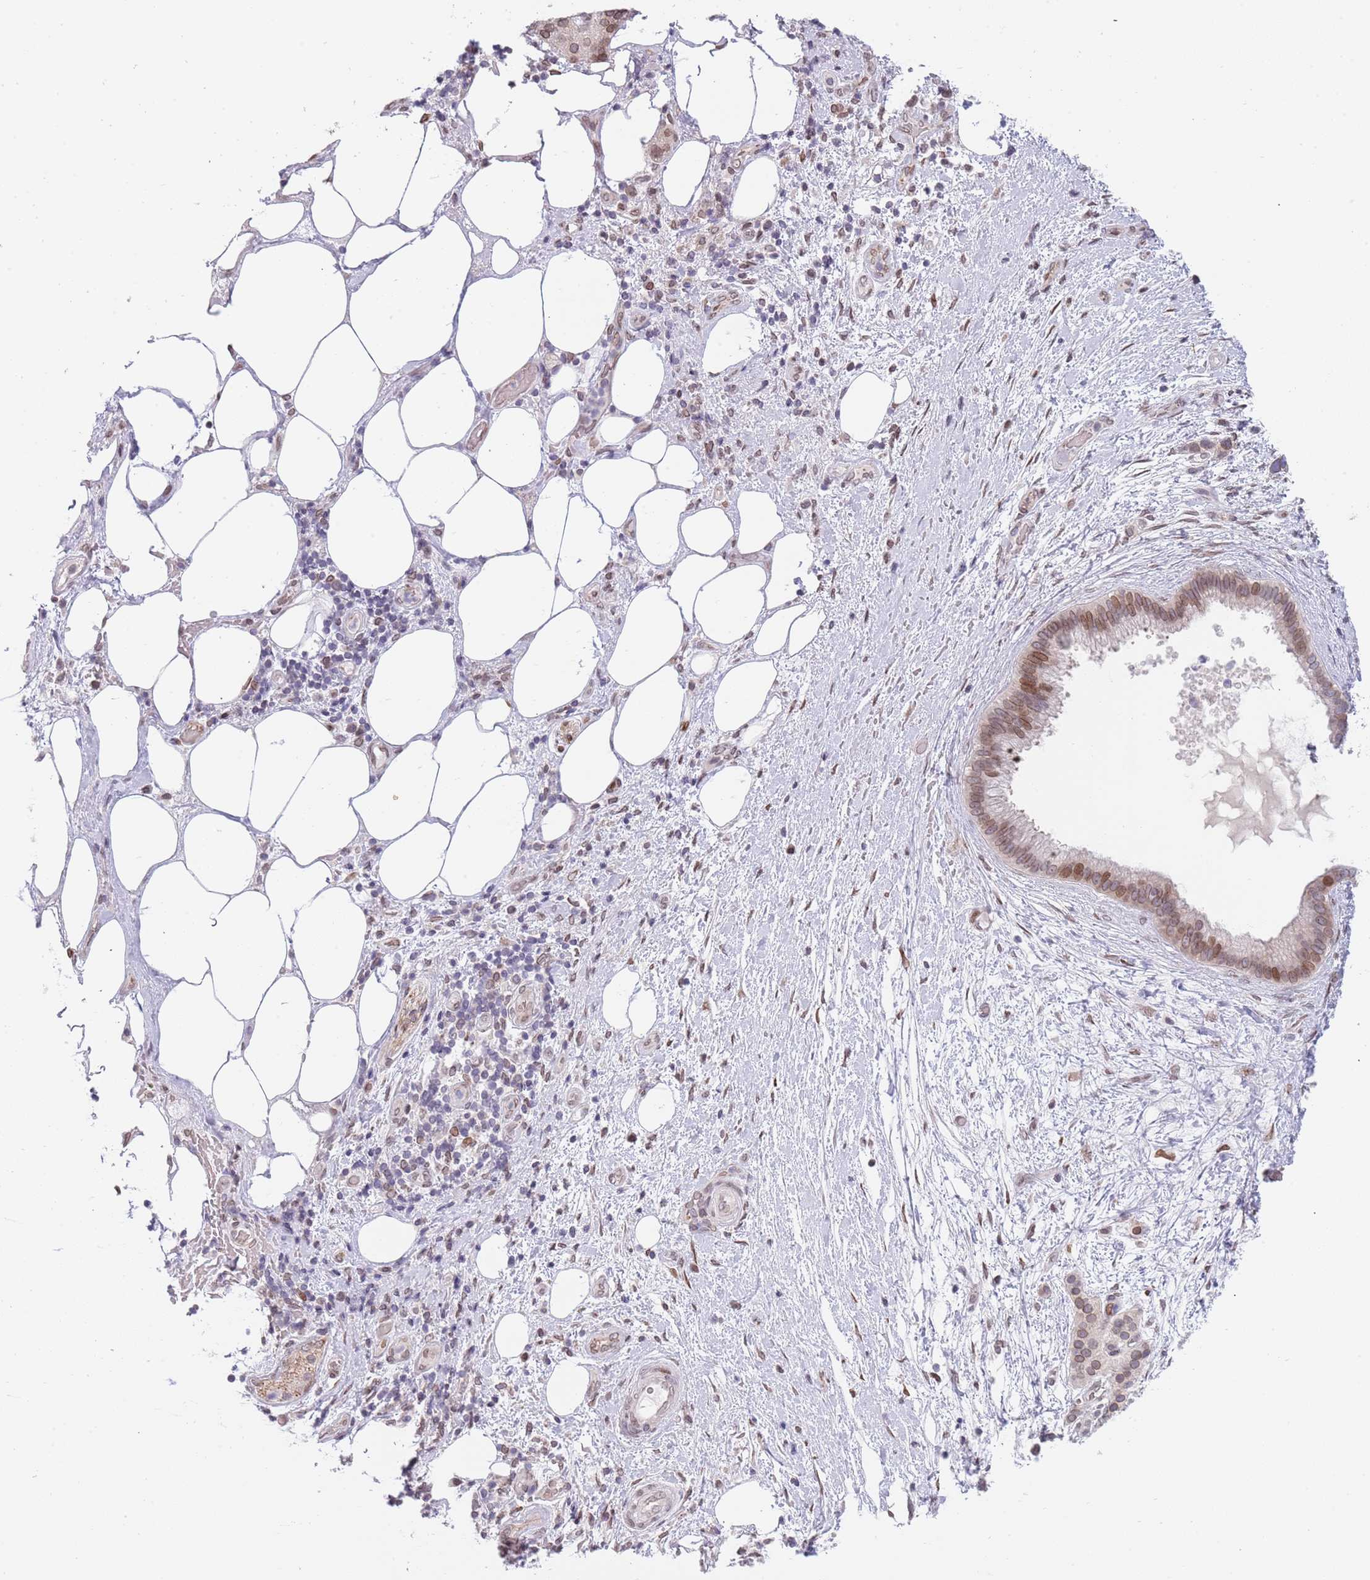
{"staining": {"intensity": "moderate", "quantity": "25%-75%", "location": "cytoplasmic/membranous,nuclear"}, "tissue": "pancreatic cancer", "cell_type": "Tumor cells", "image_type": "cancer", "snomed": [{"axis": "morphology", "description": "Adenocarcinoma, NOS"}, {"axis": "topography", "description": "Pancreas"}], "caption": "Immunohistochemical staining of pancreatic cancer reveals medium levels of moderate cytoplasmic/membranous and nuclear protein expression in approximately 25%-75% of tumor cells.", "gene": "KLHDC2", "patient": {"sex": "female", "age": 61}}